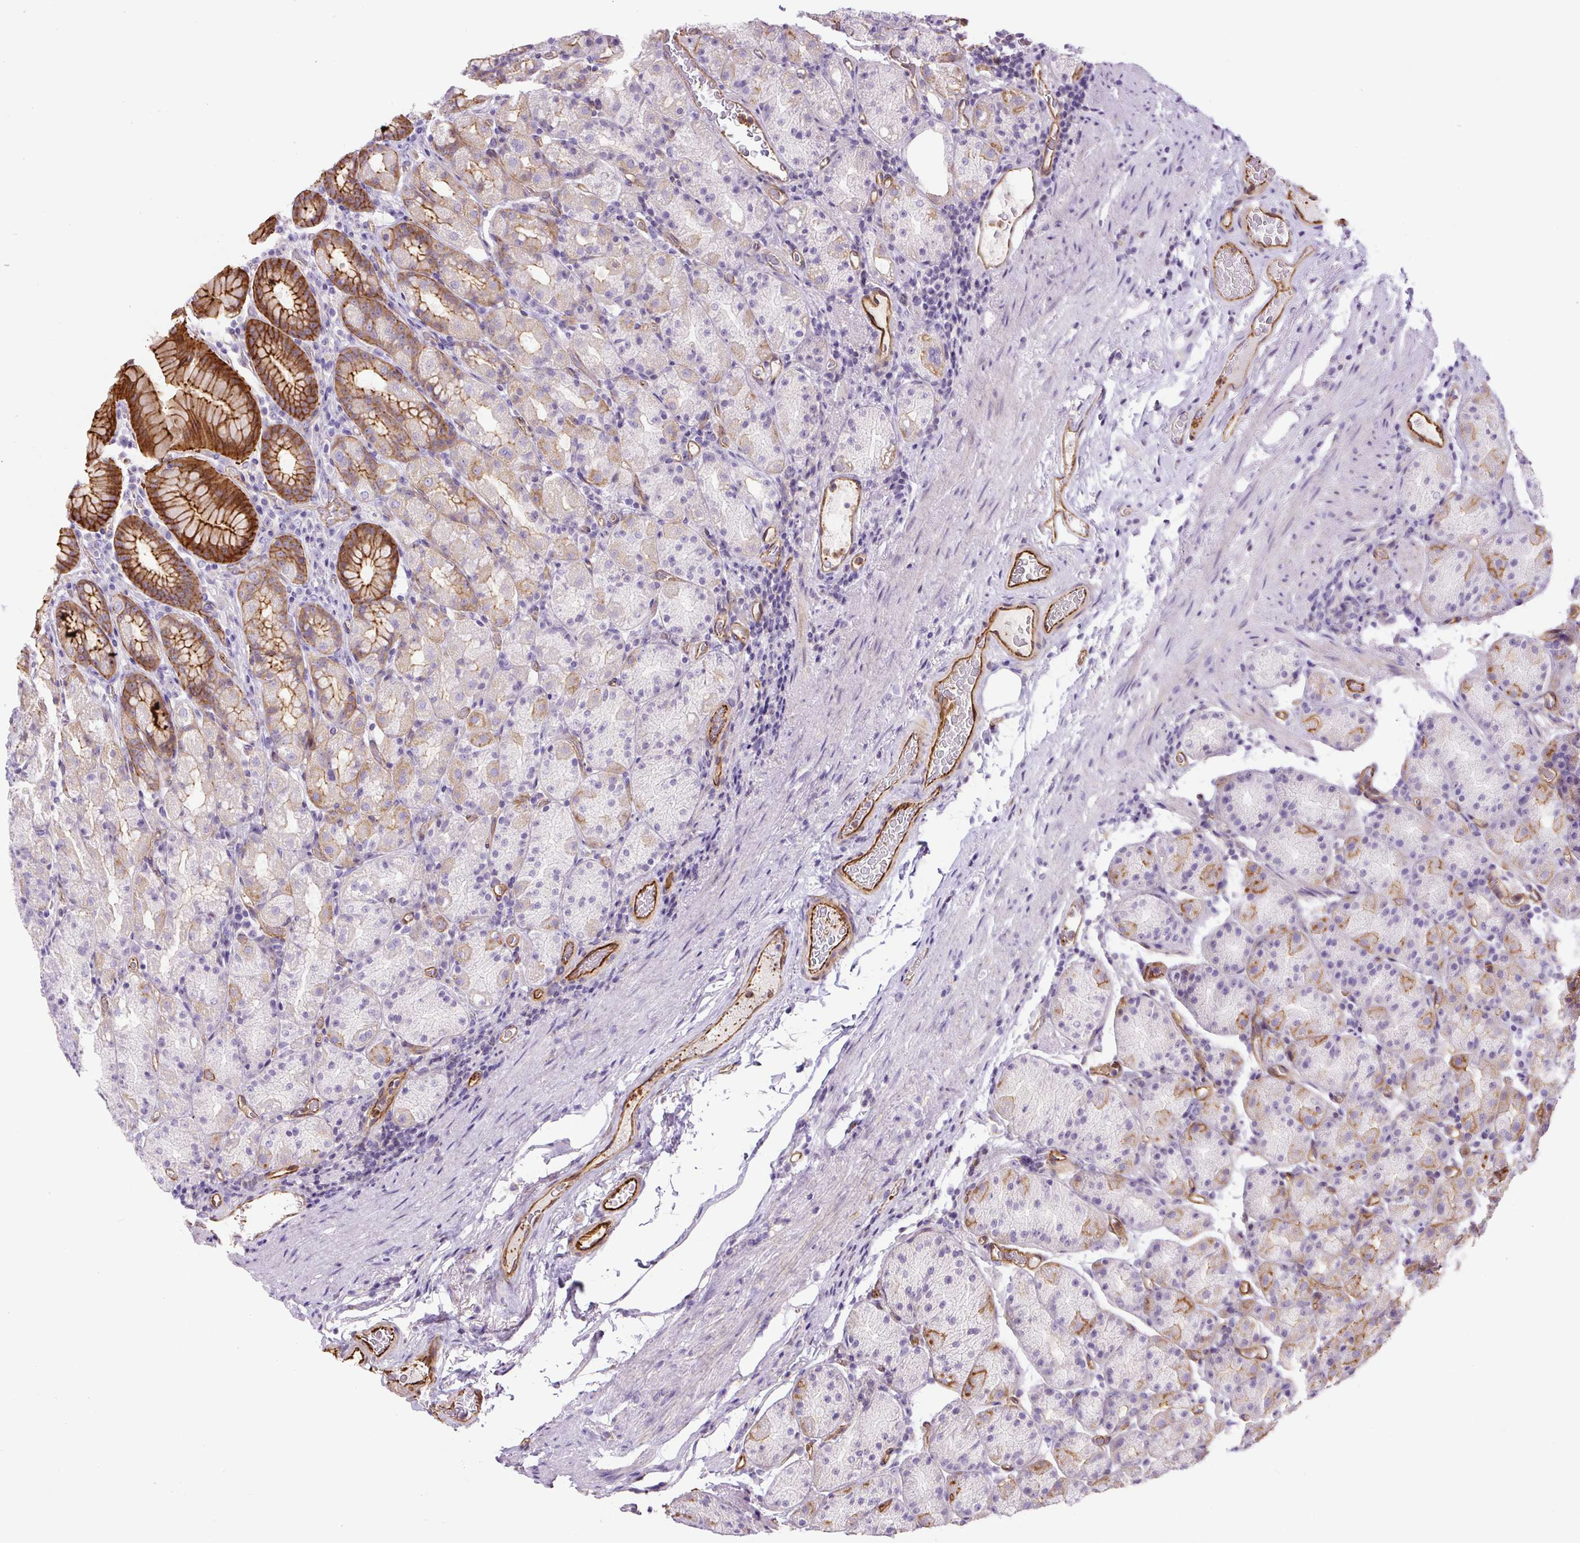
{"staining": {"intensity": "strong", "quantity": "25%-75%", "location": "cytoplasmic/membranous"}, "tissue": "stomach", "cell_type": "Glandular cells", "image_type": "normal", "snomed": [{"axis": "morphology", "description": "Normal tissue, NOS"}, {"axis": "topography", "description": "Stomach, upper"}, {"axis": "topography", "description": "Stomach"}], "caption": "Immunohistochemical staining of normal human stomach shows strong cytoplasmic/membranous protein expression in approximately 25%-75% of glandular cells. The protein of interest is shown in brown color, while the nuclei are stained blue.", "gene": "B3GALT5", "patient": {"sex": "male", "age": 68}}